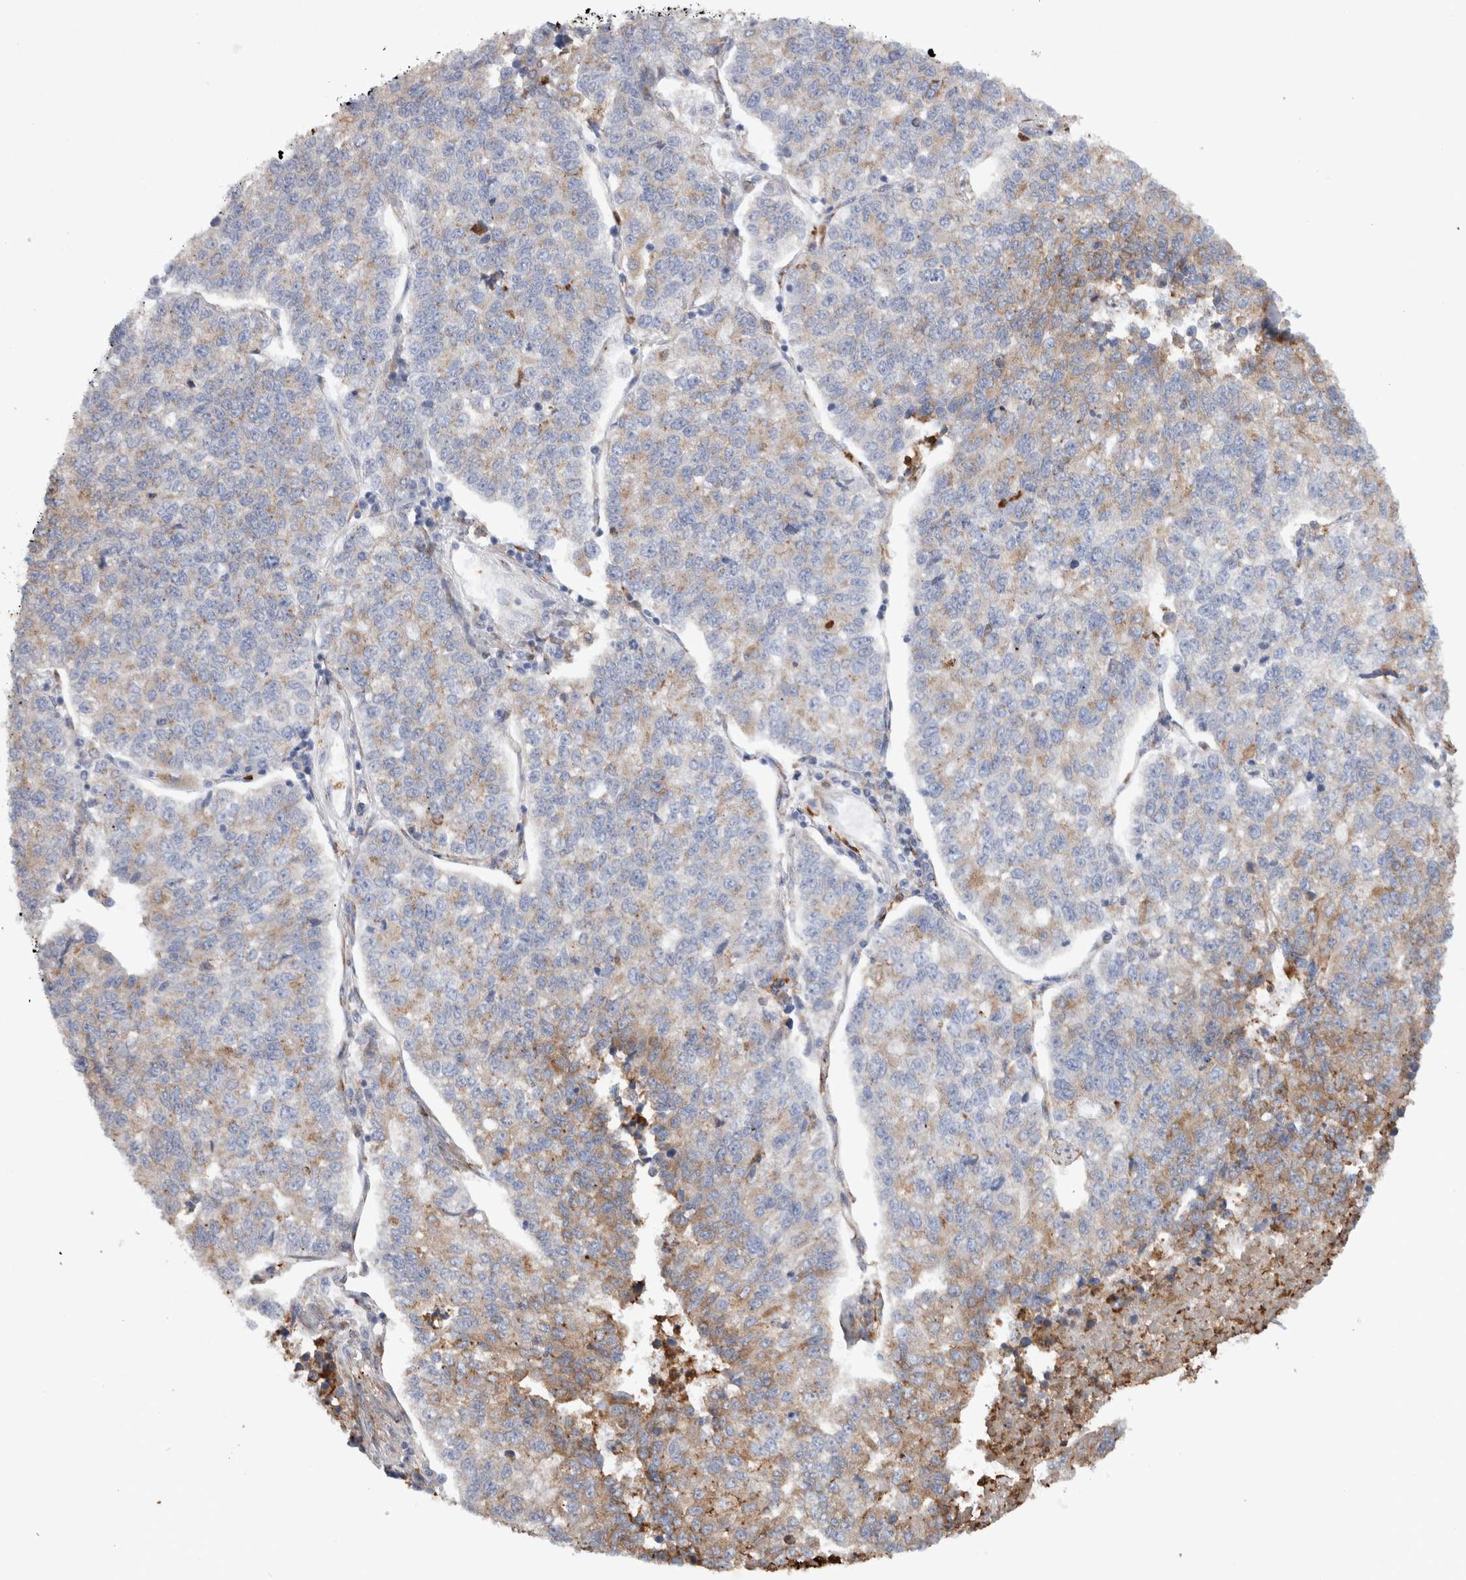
{"staining": {"intensity": "weak", "quantity": "25%-75%", "location": "cytoplasmic/membranous"}, "tissue": "lung cancer", "cell_type": "Tumor cells", "image_type": "cancer", "snomed": [{"axis": "morphology", "description": "Adenocarcinoma, NOS"}, {"axis": "topography", "description": "Lung"}], "caption": "The photomicrograph reveals staining of lung cancer, revealing weak cytoplasmic/membranous protein staining (brown color) within tumor cells.", "gene": "P4HA1", "patient": {"sex": "male", "age": 49}}